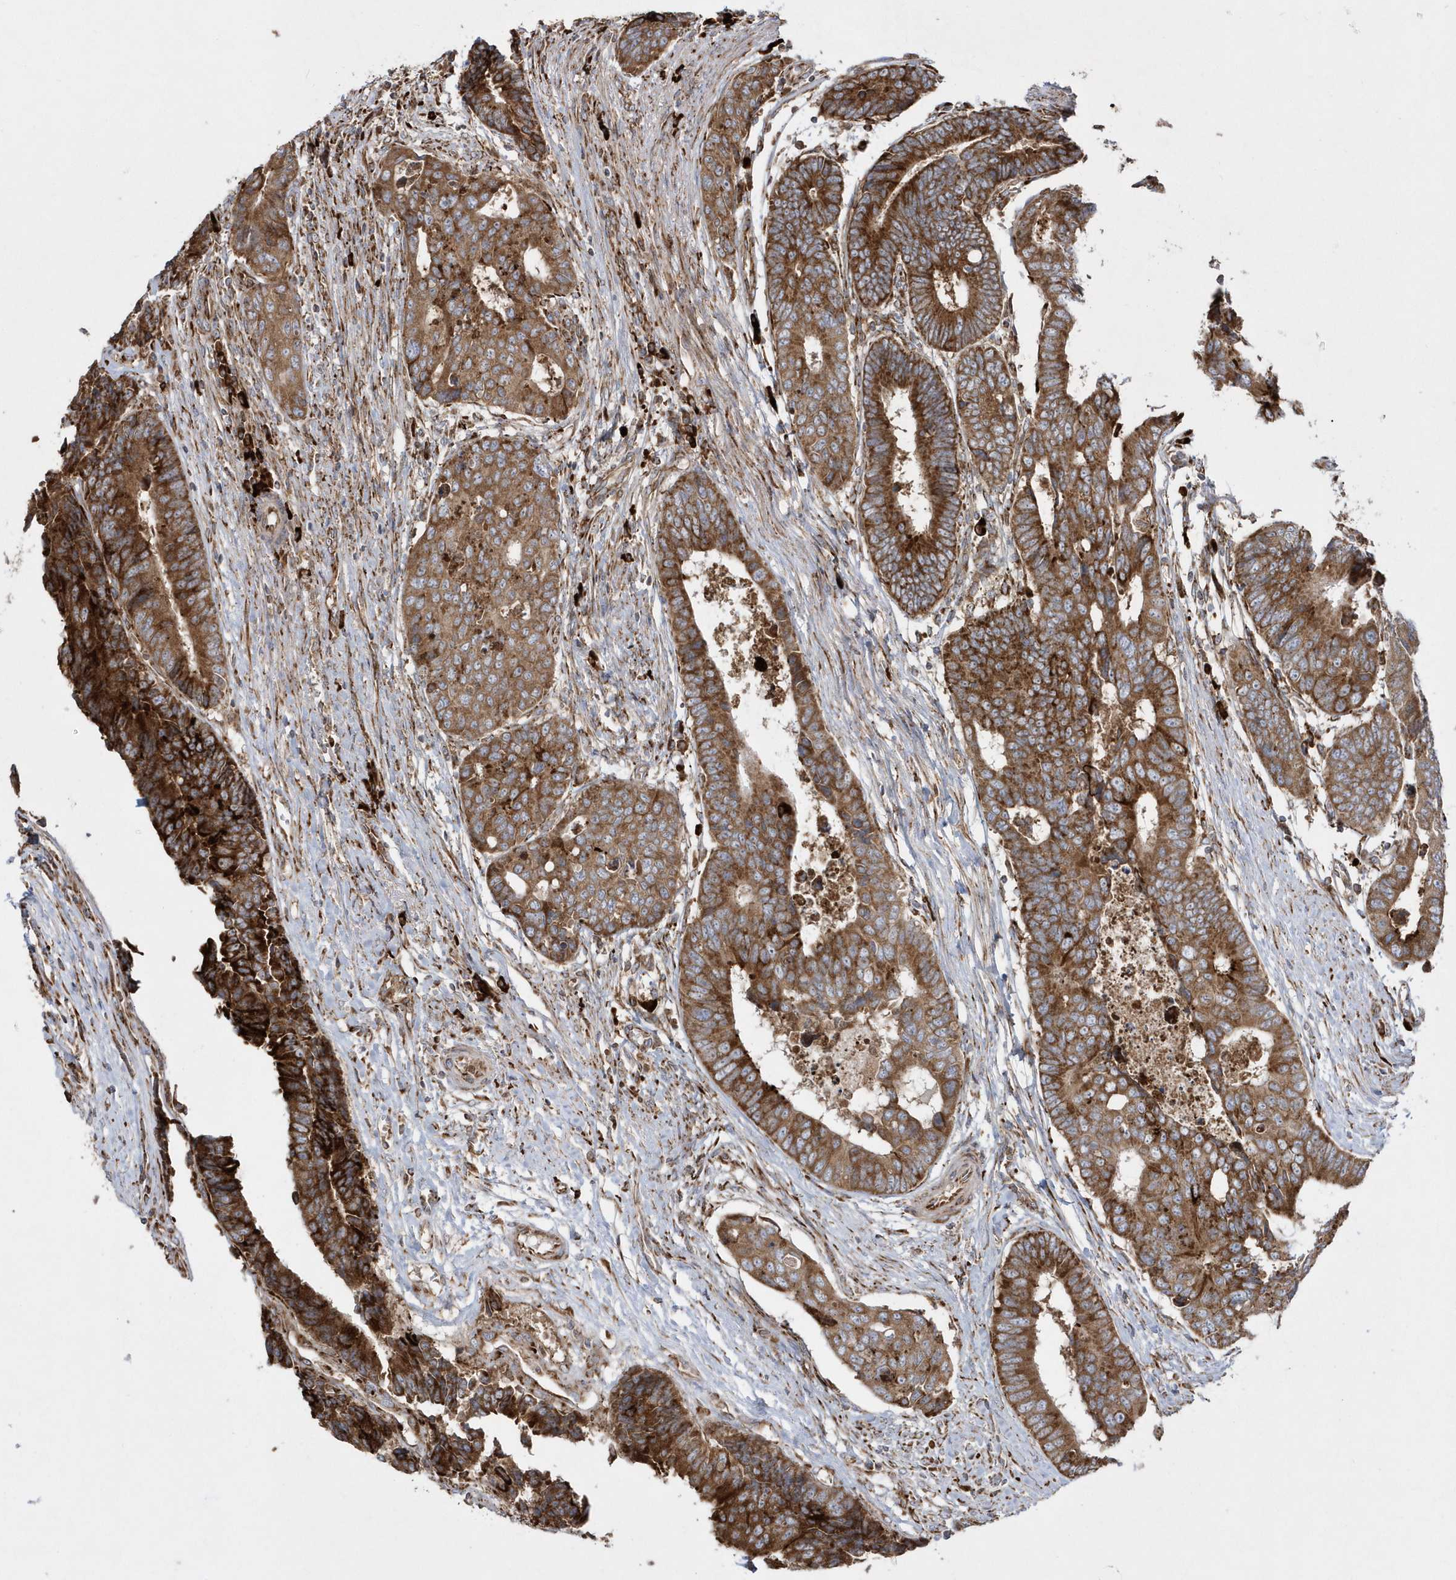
{"staining": {"intensity": "strong", "quantity": ">75%", "location": "cytoplasmic/membranous"}, "tissue": "colorectal cancer", "cell_type": "Tumor cells", "image_type": "cancer", "snomed": [{"axis": "morphology", "description": "Adenocarcinoma, NOS"}, {"axis": "topography", "description": "Rectum"}], "caption": "Approximately >75% of tumor cells in human colorectal cancer show strong cytoplasmic/membranous protein expression as visualized by brown immunohistochemical staining.", "gene": "SH3BP2", "patient": {"sex": "male", "age": 84}}